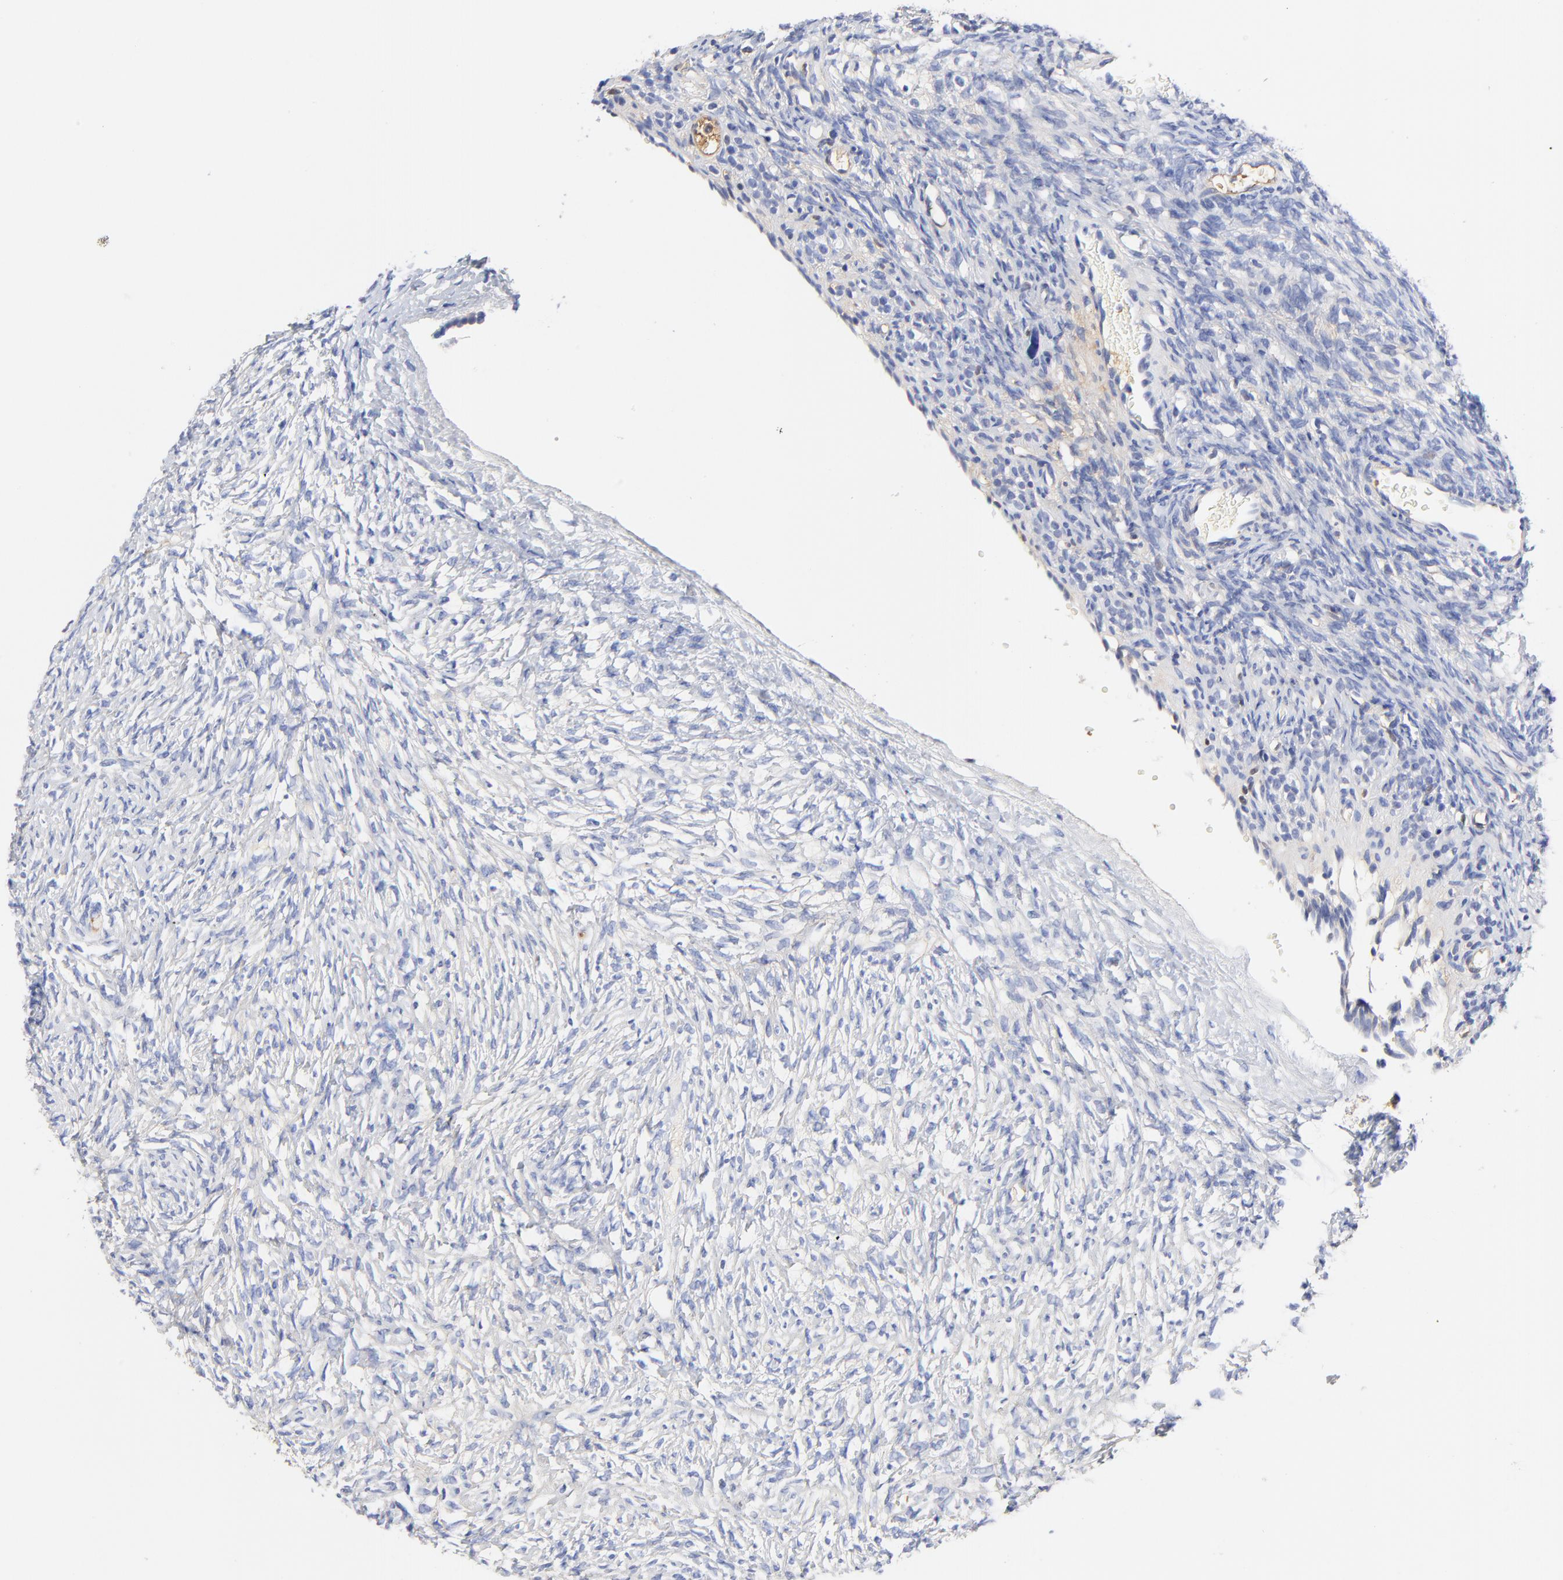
{"staining": {"intensity": "weak", "quantity": "25%-75%", "location": "cytoplasmic/membranous"}, "tissue": "ovary", "cell_type": "Follicle cells", "image_type": "normal", "snomed": [{"axis": "morphology", "description": "Normal tissue, NOS"}, {"axis": "topography", "description": "Ovary"}], "caption": "Human ovary stained for a protein (brown) shows weak cytoplasmic/membranous positive expression in approximately 25%-75% of follicle cells.", "gene": "IGLV3", "patient": {"sex": "female", "age": 35}}